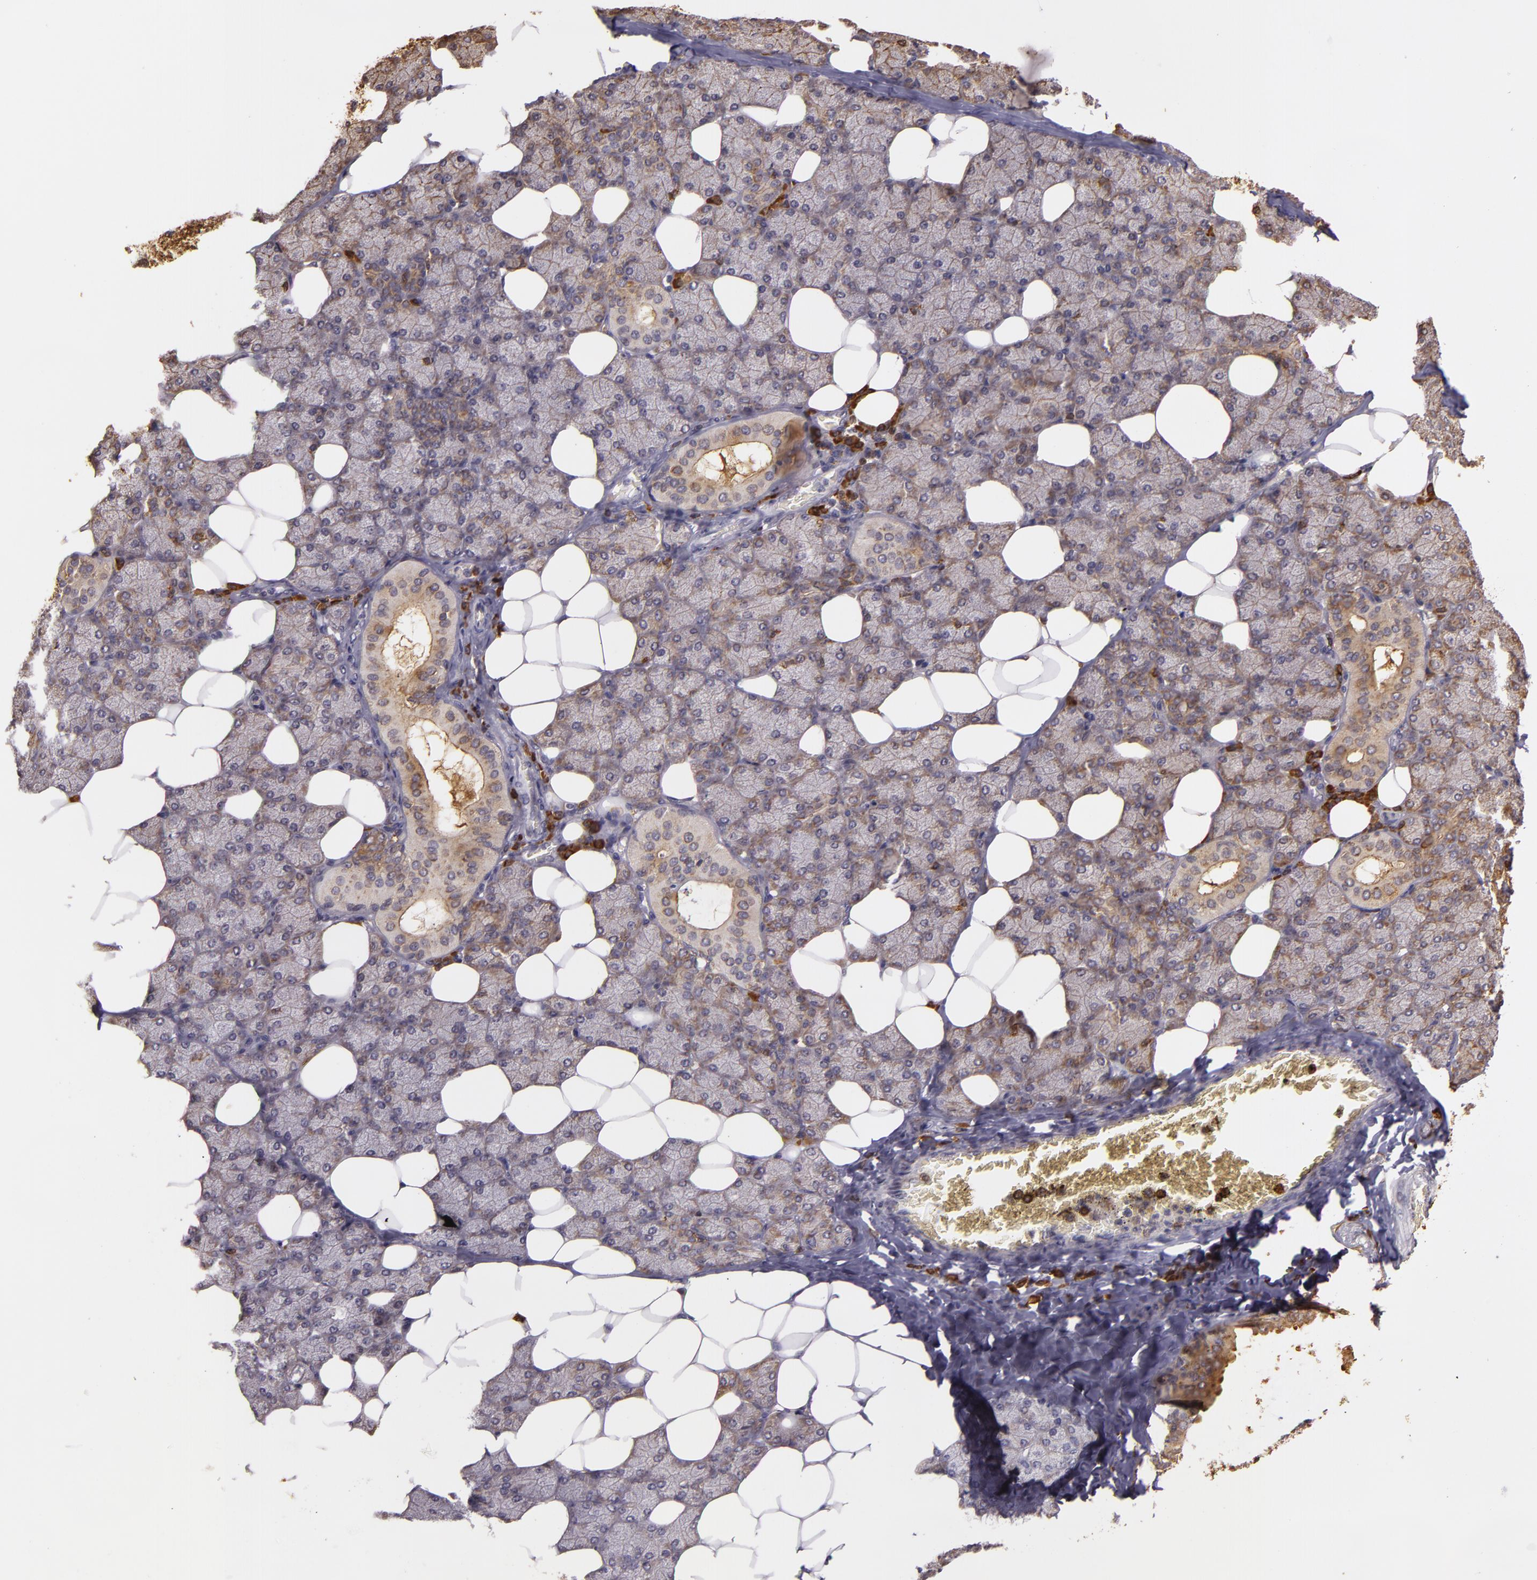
{"staining": {"intensity": "moderate", "quantity": "25%-75%", "location": "cytoplasmic/membranous"}, "tissue": "salivary gland", "cell_type": "Glandular cells", "image_type": "normal", "snomed": [{"axis": "morphology", "description": "Normal tissue, NOS"}, {"axis": "topography", "description": "Lymph node"}, {"axis": "topography", "description": "Salivary gland"}], "caption": "Immunohistochemical staining of benign human salivary gland displays 25%-75% levels of moderate cytoplasmic/membranous protein positivity in approximately 25%-75% of glandular cells. Immunohistochemistry (ihc) stains the protein in brown and the nuclei are stained blue.", "gene": "SLC9A3R1", "patient": {"sex": "male", "age": 8}}